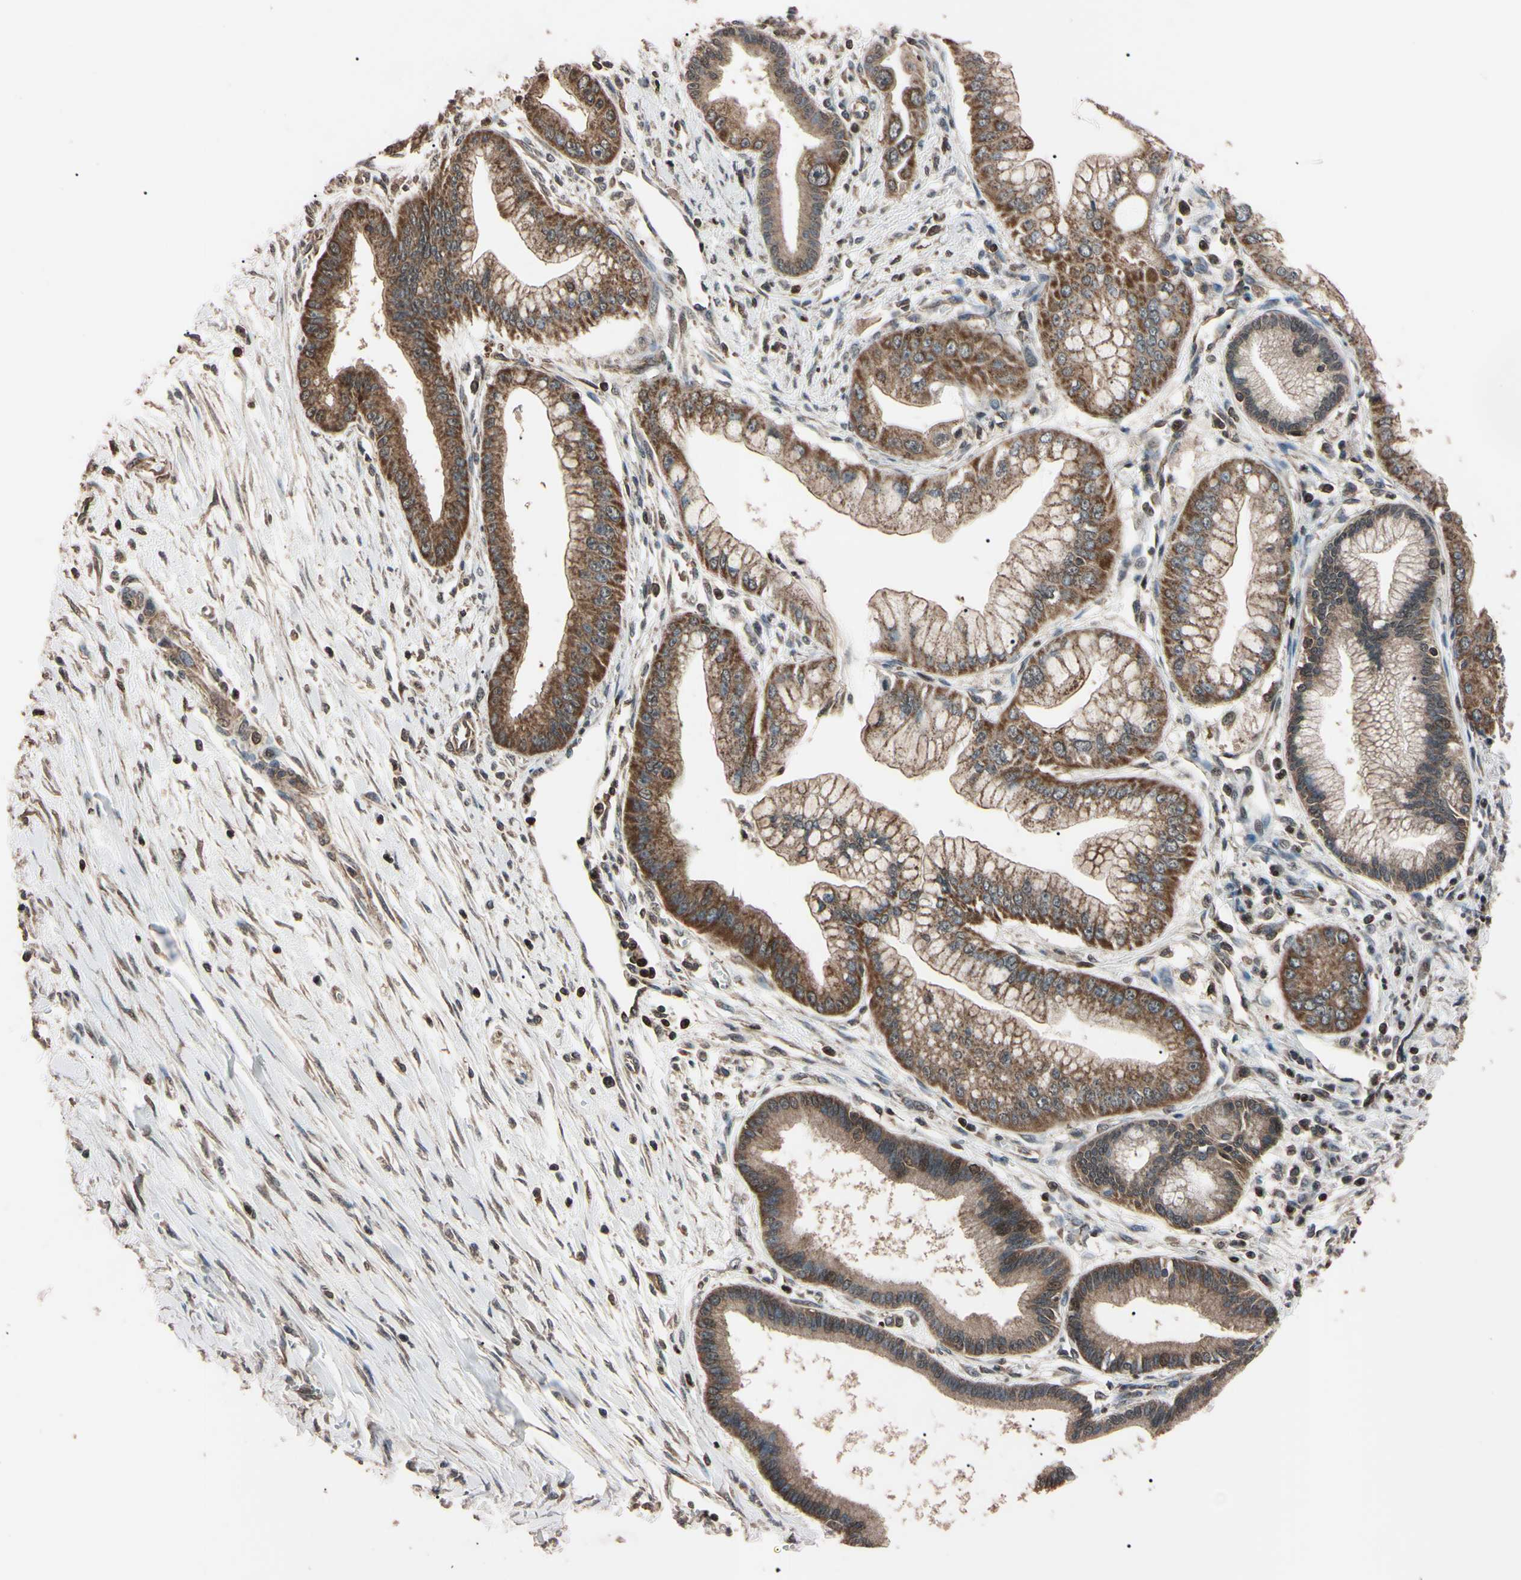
{"staining": {"intensity": "moderate", "quantity": "25%-75%", "location": "cytoplasmic/membranous,nuclear"}, "tissue": "pancreatic cancer", "cell_type": "Tumor cells", "image_type": "cancer", "snomed": [{"axis": "morphology", "description": "Adenocarcinoma, NOS"}, {"axis": "topography", "description": "Pancreas"}], "caption": "There is medium levels of moderate cytoplasmic/membranous and nuclear expression in tumor cells of pancreatic cancer, as demonstrated by immunohistochemical staining (brown color).", "gene": "TNFRSF1A", "patient": {"sex": "male", "age": 59}}